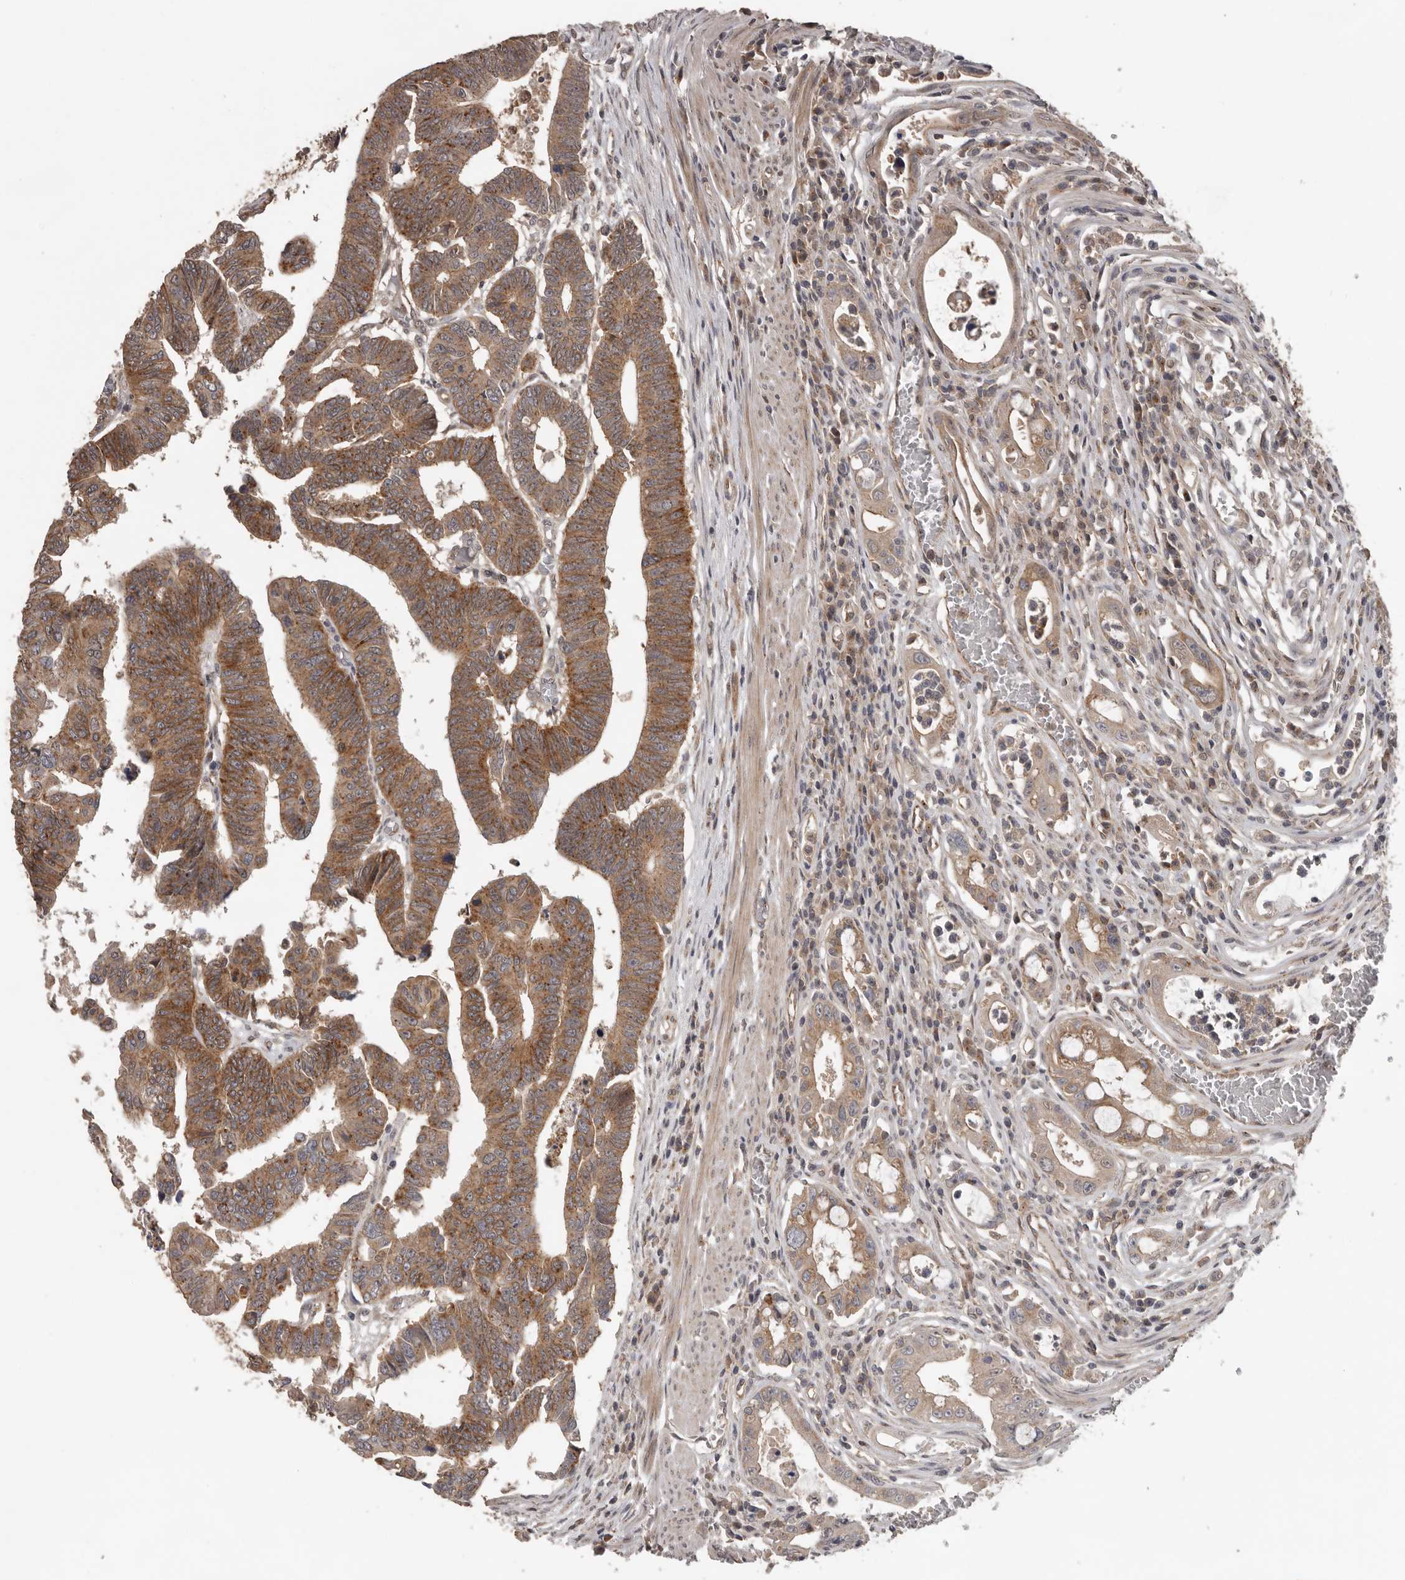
{"staining": {"intensity": "moderate", "quantity": ">75%", "location": "cytoplasmic/membranous"}, "tissue": "colorectal cancer", "cell_type": "Tumor cells", "image_type": "cancer", "snomed": [{"axis": "morphology", "description": "Adenocarcinoma, NOS"}, {"axis": "topography", "description": "Rectum"}], "caption": "Colorectal adenocarcinoma stained with a brown dye exhibits moderate cytoplasmic/membranous positive positivity in about >75% of tumor cells.", "gene": "CEP350", "patient": {"sex": "female", "age": 65}}